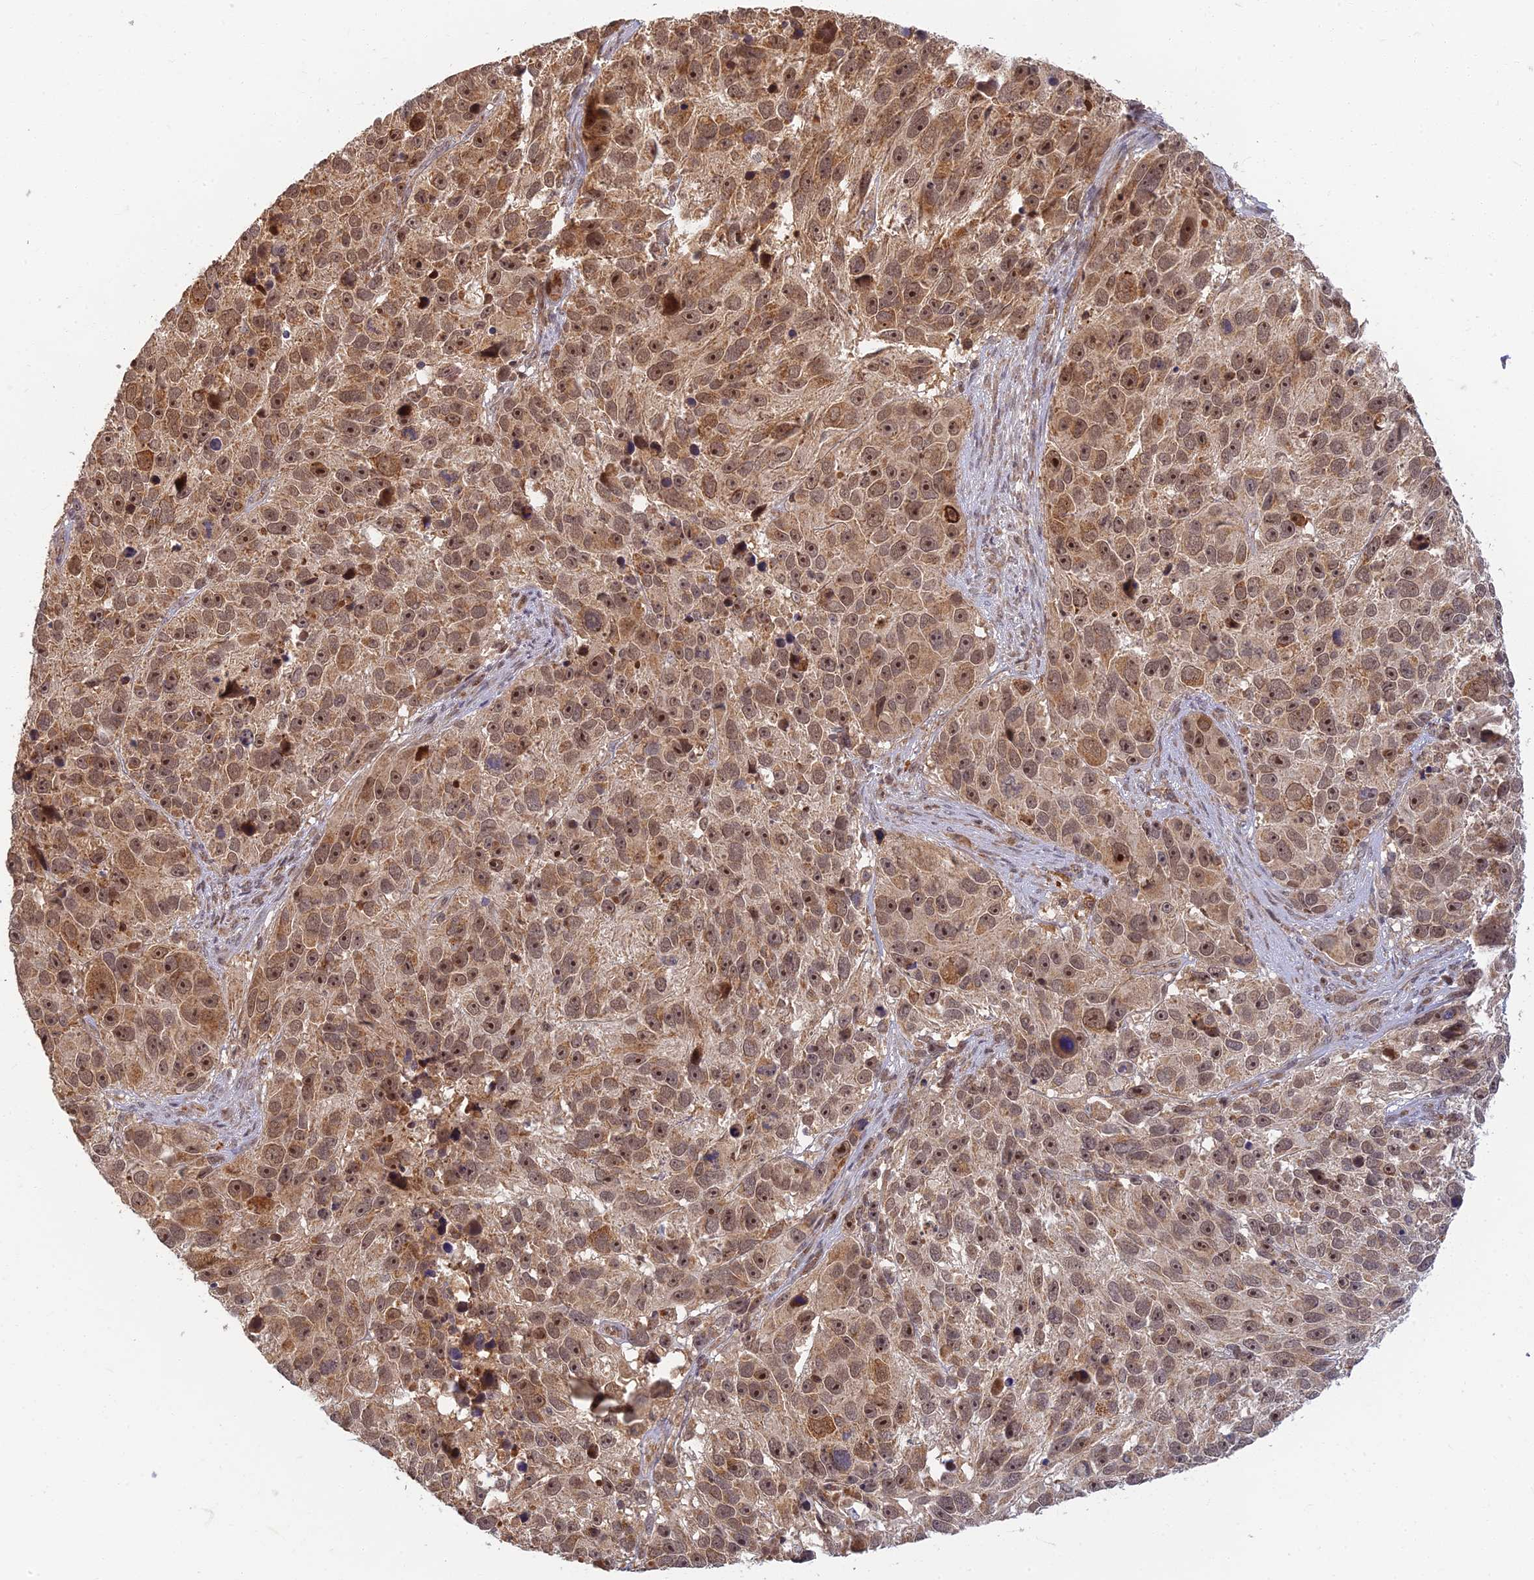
{"staining": {"intensity": "moderate", "quantity": ">75%", "location": "cytoplasmic/membranous,nuclear"}, "tissue": "melanoma", "cell_type": "Tumor cells", "image_type": "cancer", "snomed": [{"axis": "morphology", "description": "Malignant melanoma, NOS"}, {"axis": "topography", "description": "Skin"}], "caption": "Moderate cytoplasmic/membranous and nuclear positivity for a protein is appreciated in approximately >75% of tumor cells of malignant melanoma using IHC.", "gene": "RGL3", "patient": {"sex": "male", "age": 84}}